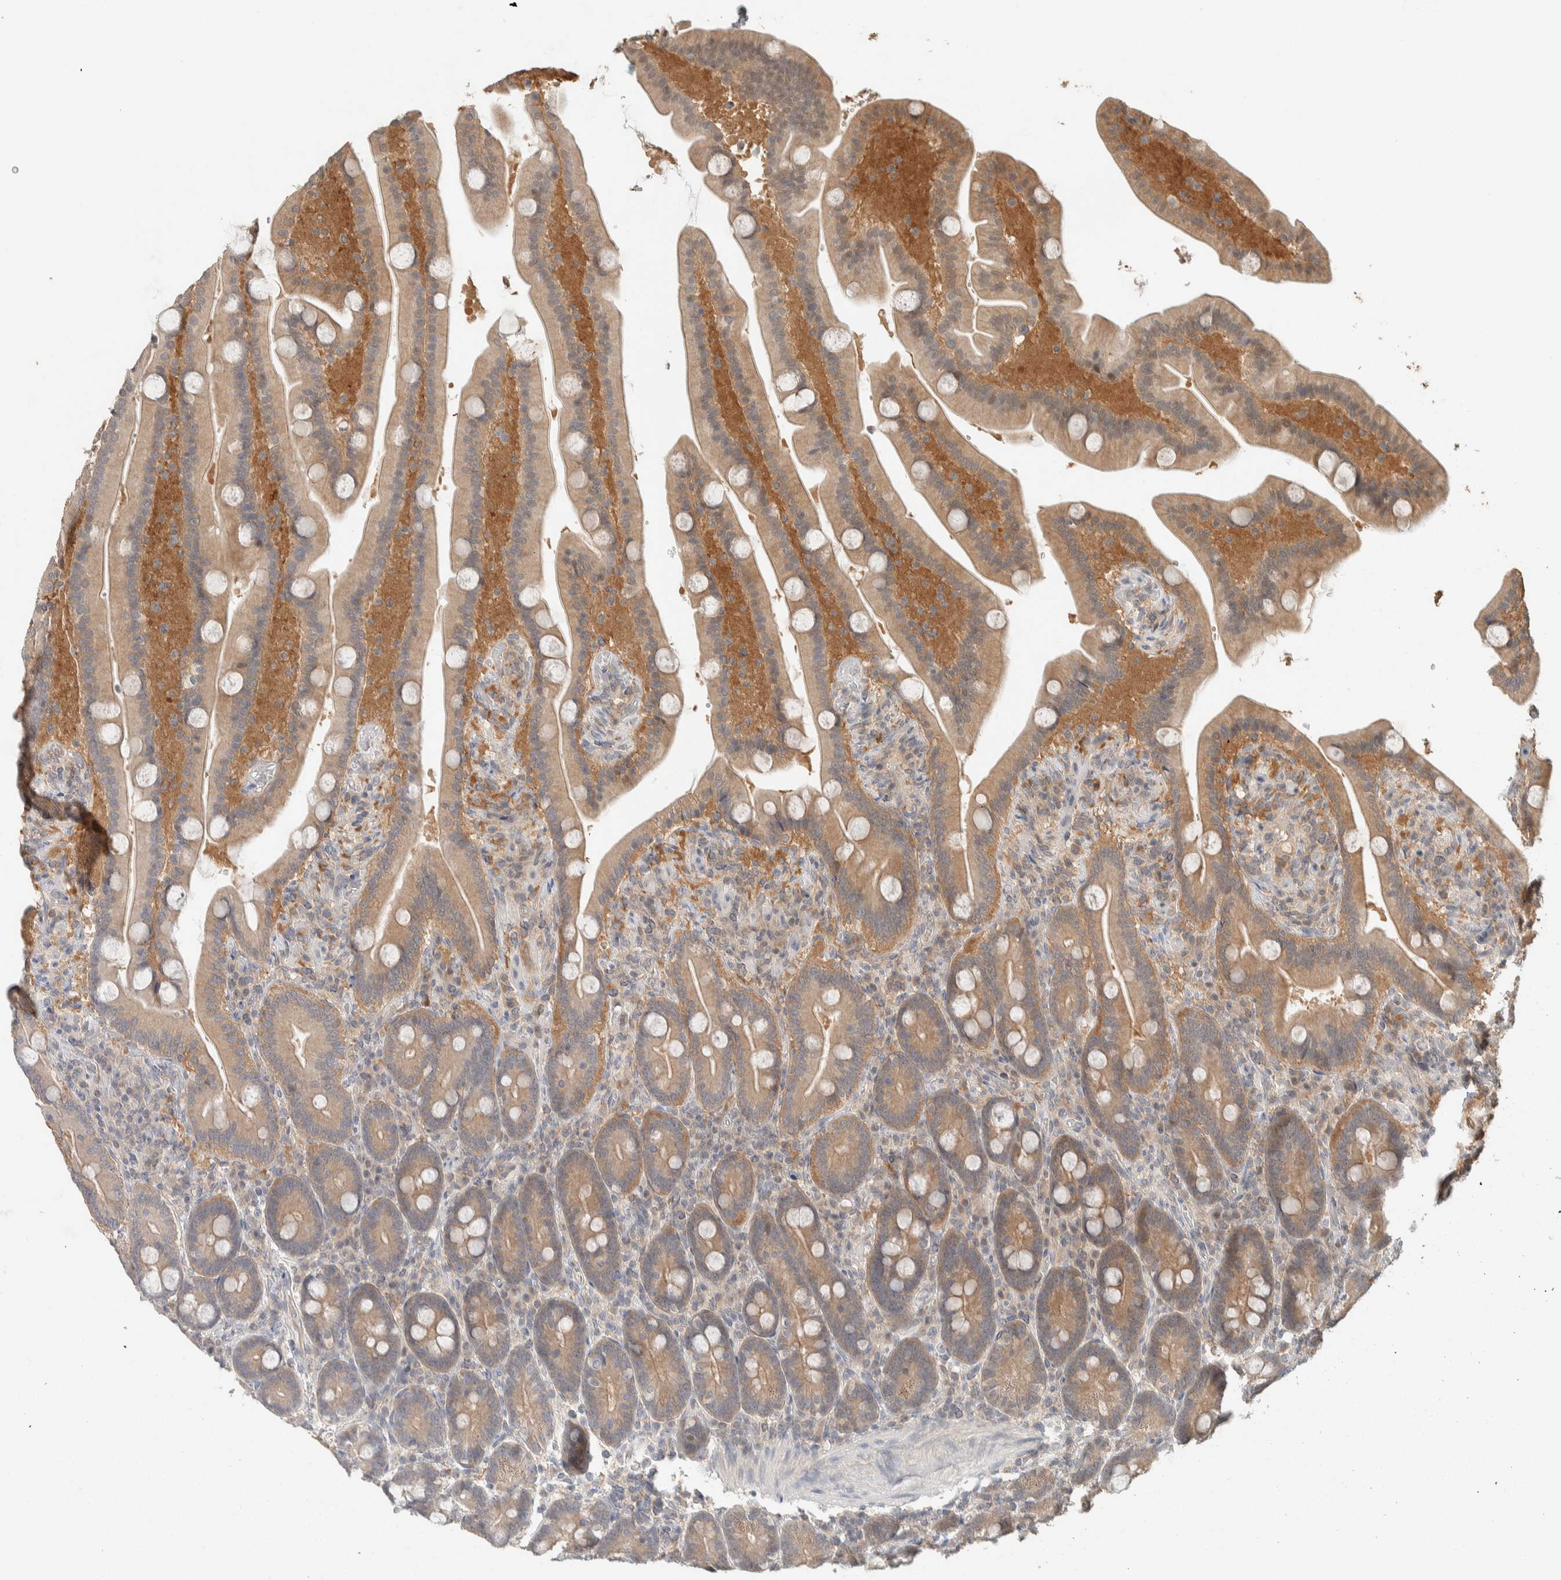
{"staining": {"intensity": "moderate", "quantity": ">75%", "location": "cytoplasmic/membranous"}, "tissue": "duodenum", "cell_type": "Glandular cells", "image_type": "normal", "snomed": [{"axis": "morphology", "description": "Normal tissue, NOS"}, {"axis": "topography", "description": "Duodenum"}], "caption": "This photomicrograph reveals IHC staining of unremarkable duodenum, with medium moderate cytoplasmic/membranous expression in about >75% of glandular cells.", "gene": "ZNF567", "patient": {"sex": "male", "age": 54}}